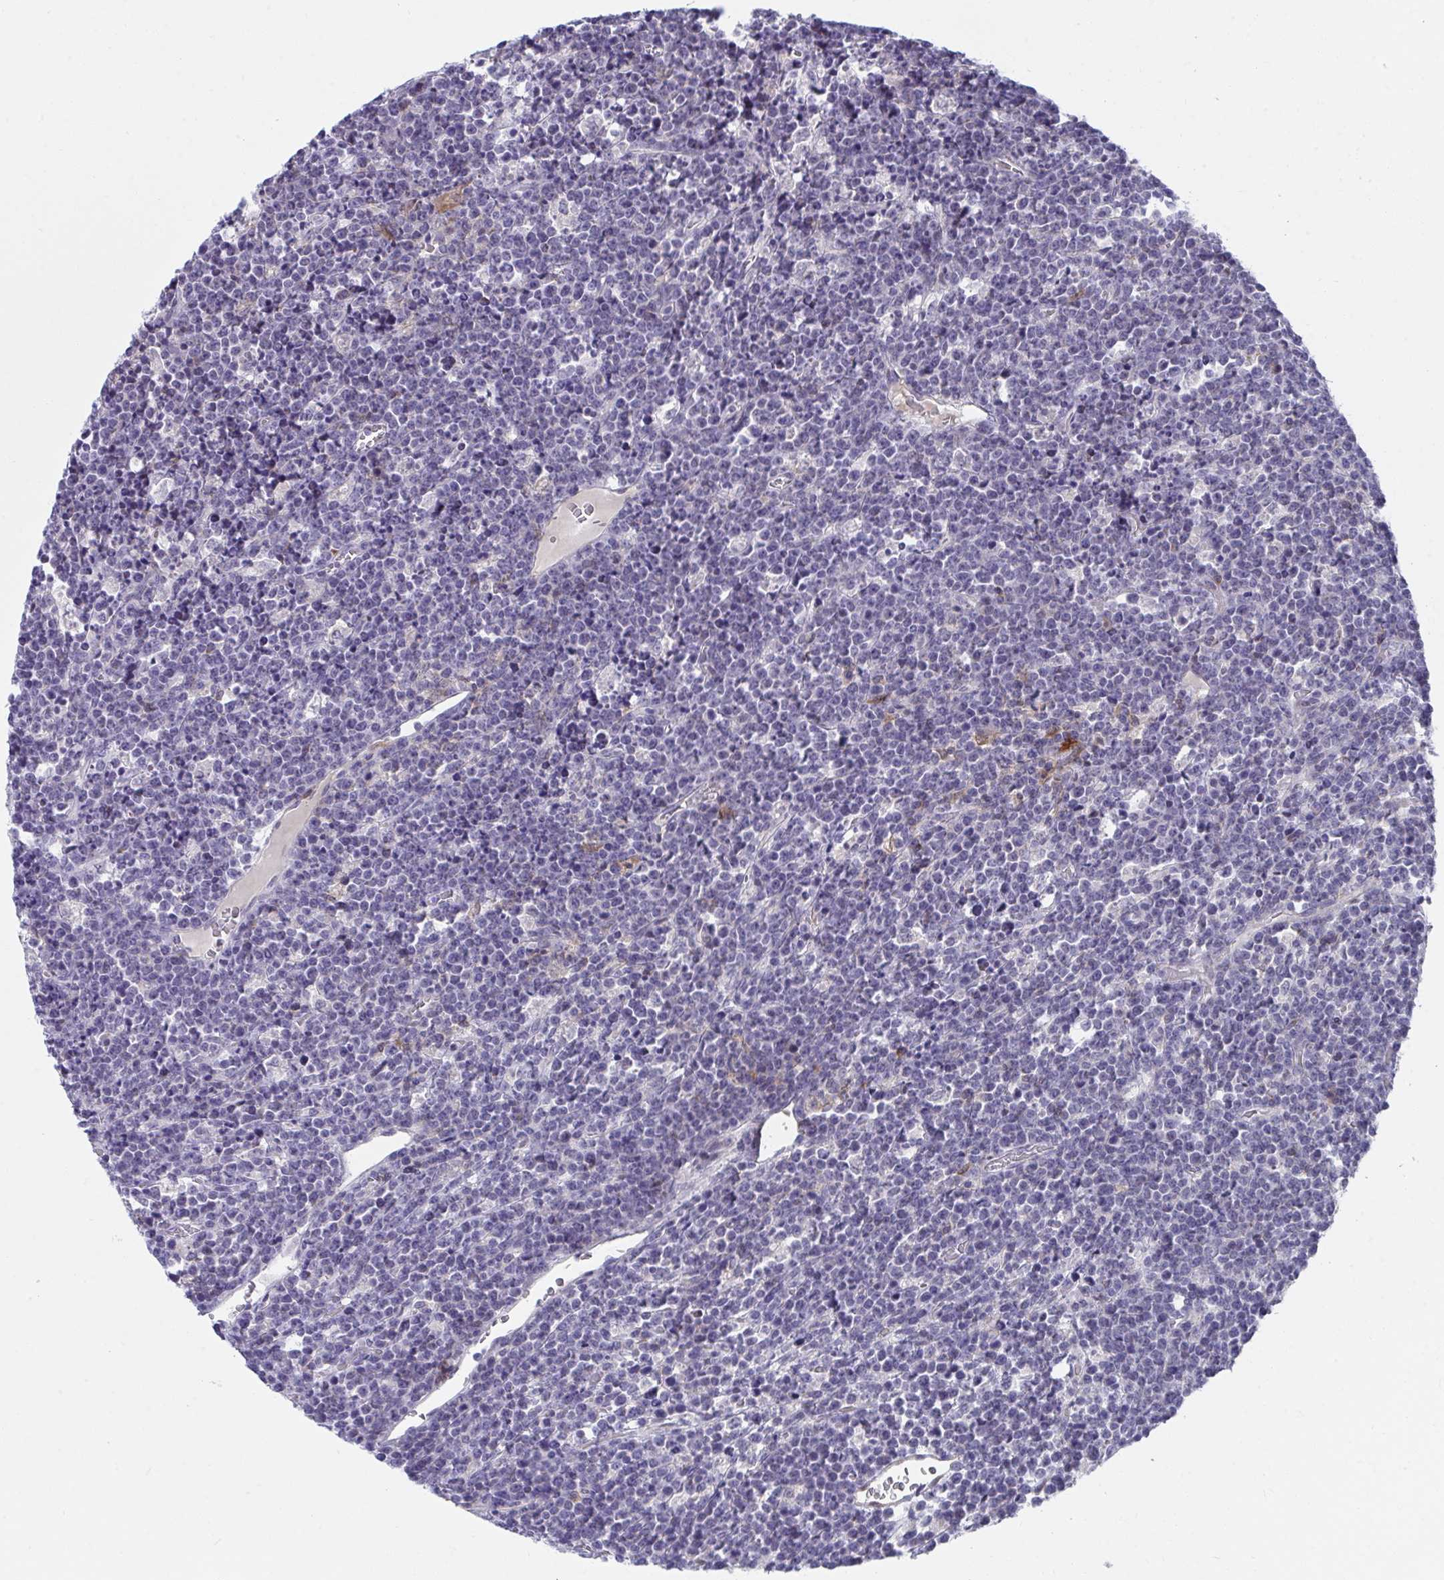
{"staining": {"intensity": "negative", "quantity": "none", "location": "none"}, "tissue": "lymphoma", "cell_type": "Tumor cells", "image_type": "cancer", "snomed": [{"axis": "morphology", "description": "Malignant lymphoma, non-Hodgkin's type, High grade"}, {"axis": "topography", "description": "Ovary"}], "caption": "This is an immunohistochemistry (IHC) image of human lymphoma. There is no positivity in tumor cells.", "gene": "SLAMF7", "patient": {"sex": "female", "age": 56}}